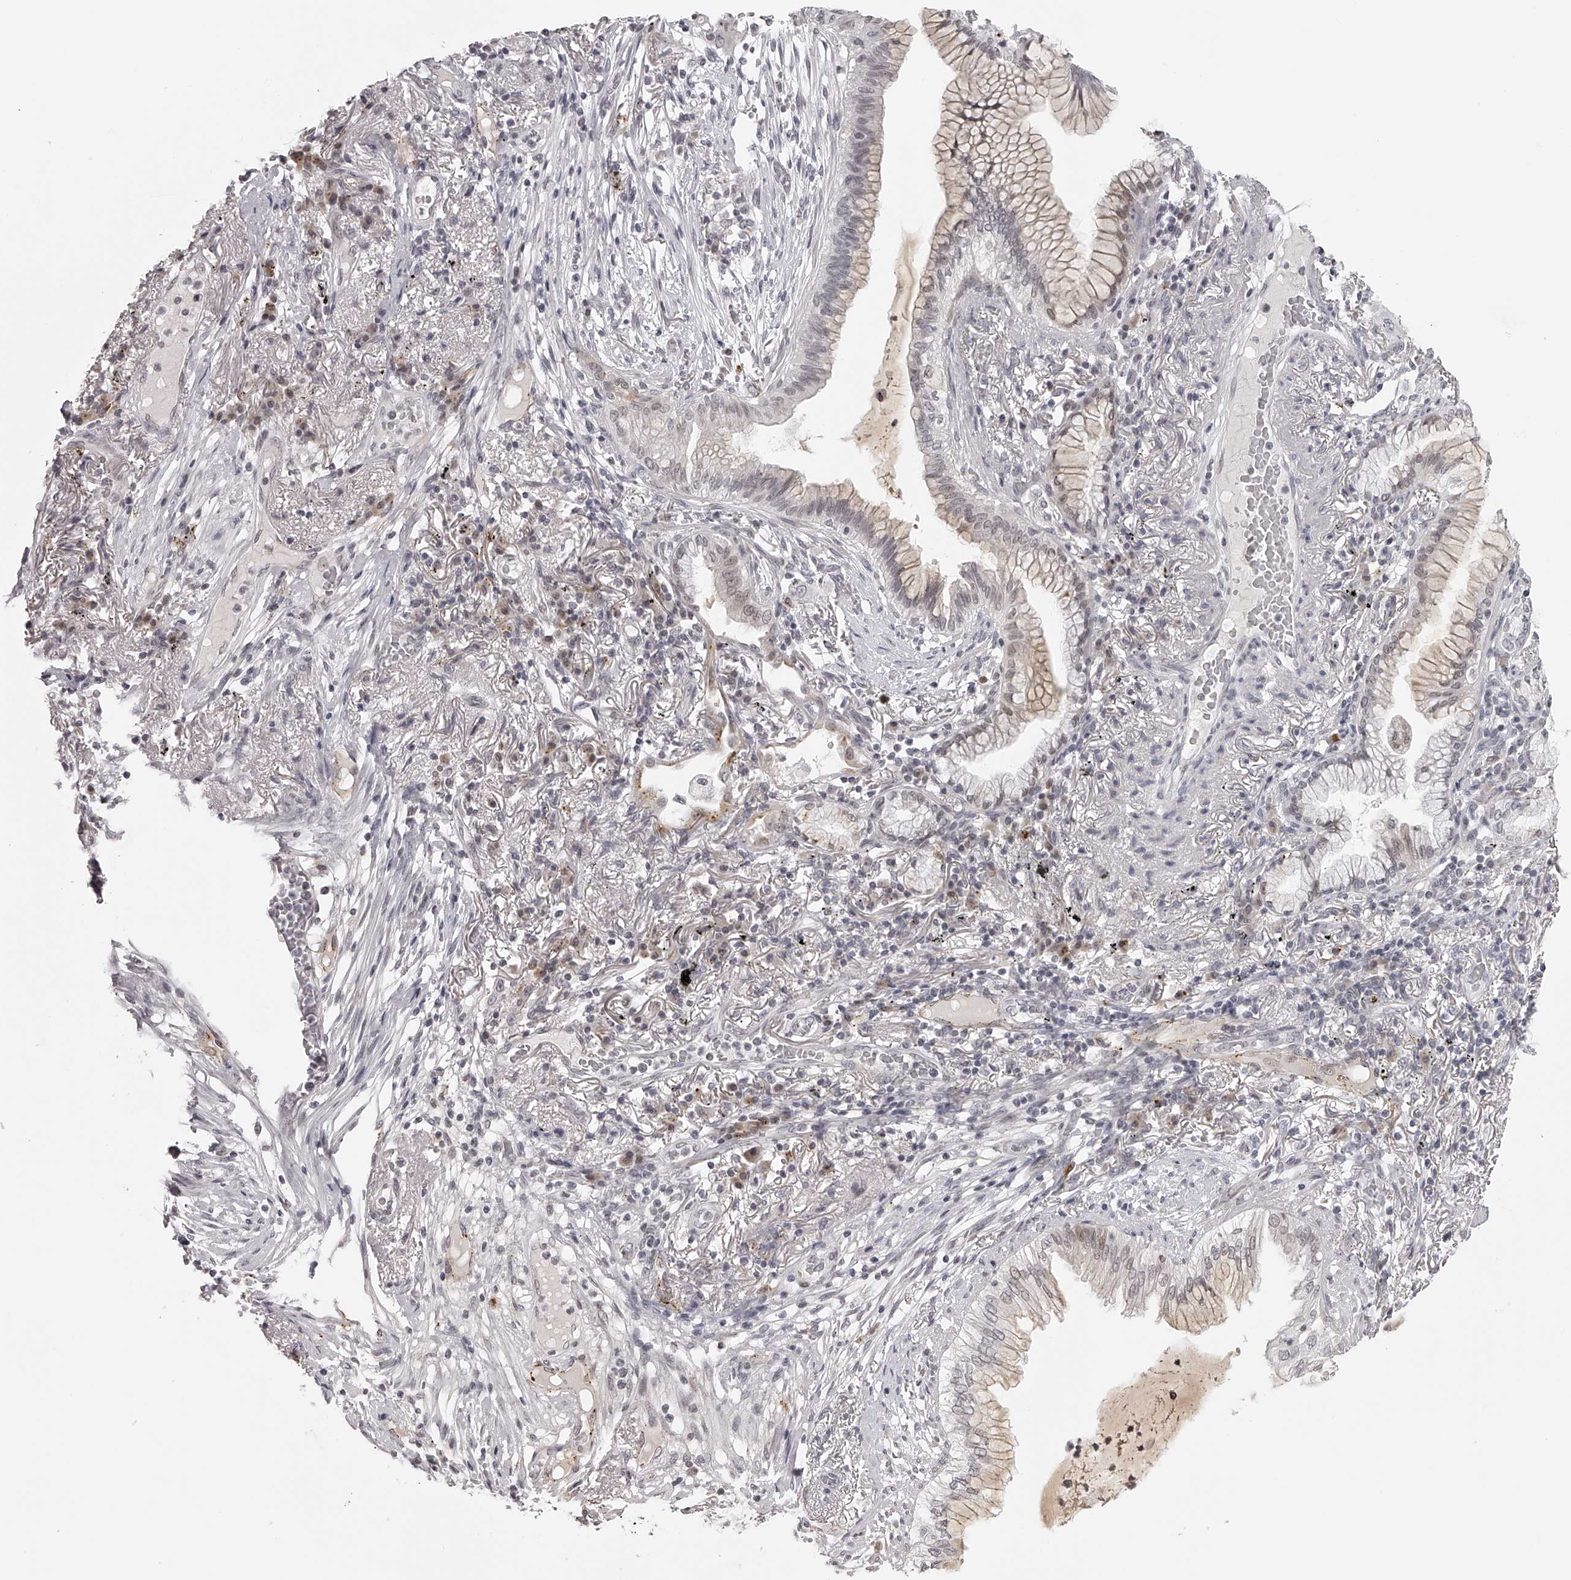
{"staining": {"intensity": "weak", "quantity": "<25%", "location": "cytoplasmic/membranous"}, "tissue": "lung cancer", "cell_type": "Tumor cells", "image_type": "cancer", "snomed": [{"axis": "morphology", "description": "Adenocarcinoma, NOS"}, {"axis": "topography", "description": "Lung"}], "caption": "This is an IHC micrograph of human adenocarcinoma (lung). There is no expression in tumor cells.", "gene": "RNF220", "patient": {"sex": "female", "age": 70}}